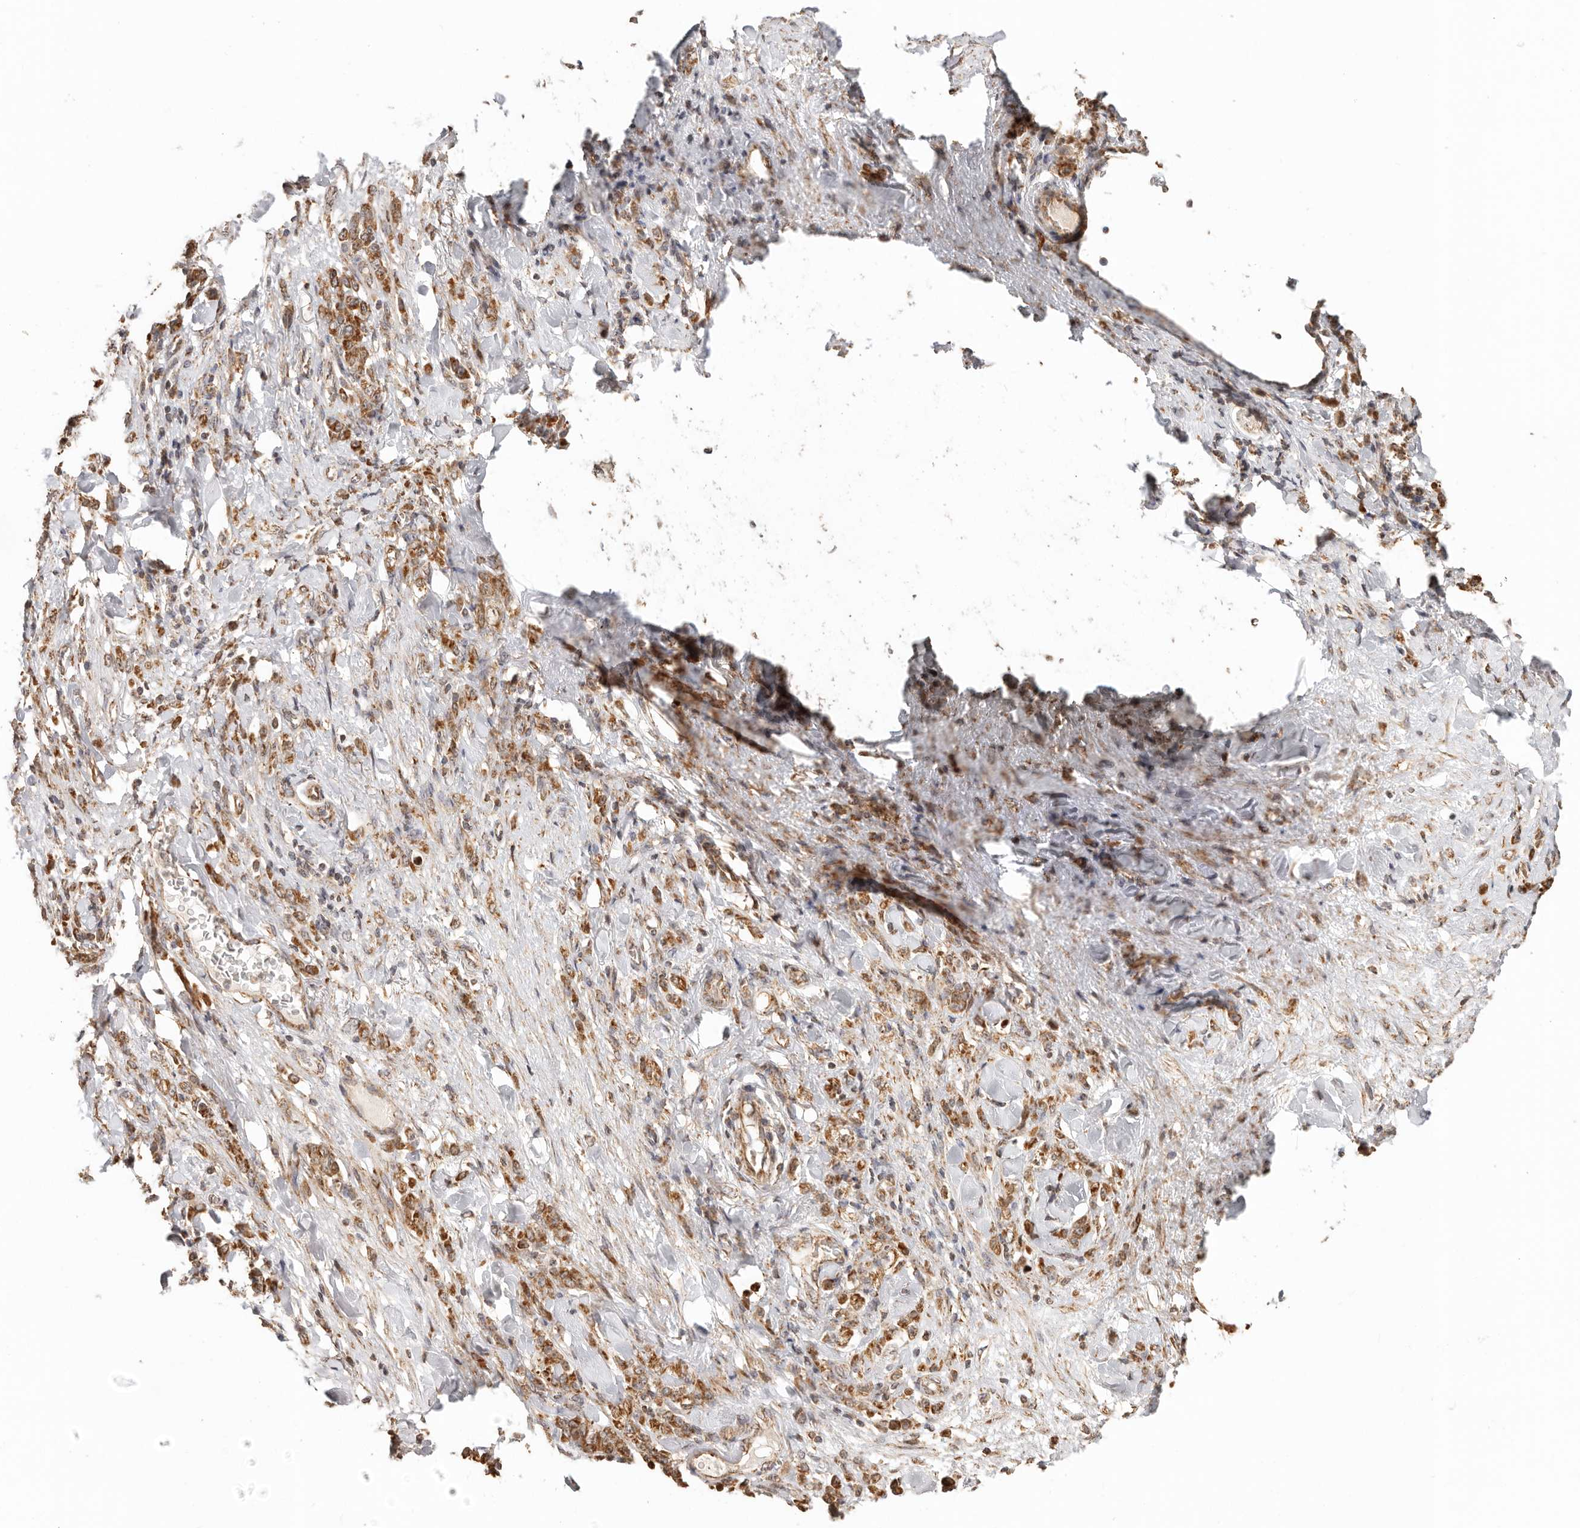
{"staining": {"intensity": "moderate", "quantity": ">75%", "location": "cytoplasmic/membranous"}, "tissue": "stomach cancer", "cell_type": "Tumor cells", "image_type": "cancer", "snomed": [{"axis": "morphology", "description": "Normal tissue, NOS"}, {"axis": "morphology", "description": "Adenocarcinoma, NOS"}, {"axis": "topography", "description": "Stomach"}], "caption": "Immunohistochemistry of stomach cancer demonstrates medium levels of moderate cytoplasmic/membranous positivity in approximately >75% of tumor cells. The staining was performed using DAB to visualize the protein expression in brown, while the nuclei were stained in blue with hematoxylin (Magnification: 20x).", "gene": "NDUFB11", "patient": {"sex": "male", "age": 82}}